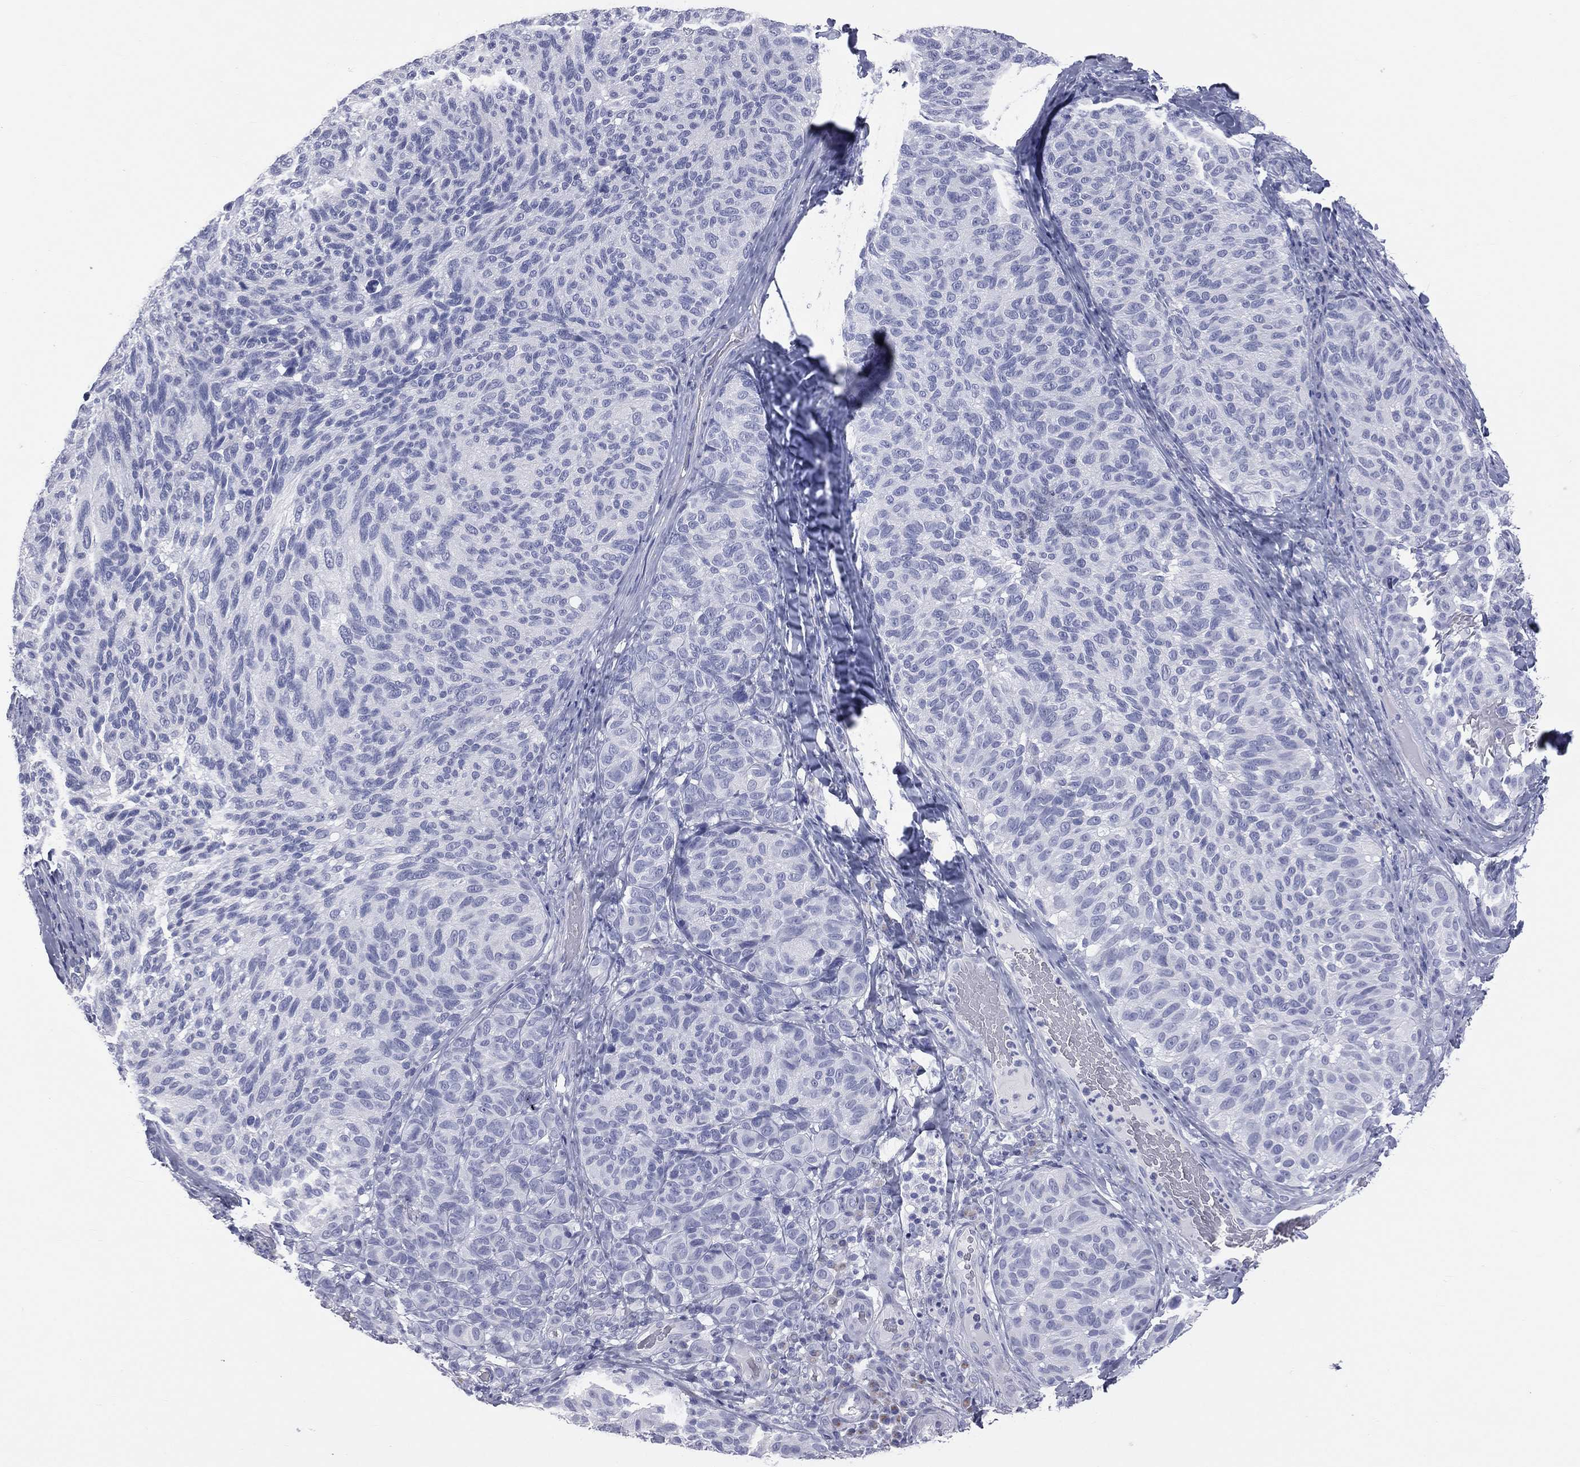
{"staining": {"intensity": "negative", "quantity": "none", "location": "none"}, "tissue": "melanoma", "cell_type": "Tumor cells", "image_type": "cancer", "snomed": [{"axis": "morphology", "description": "Malignant melanoma, NOS"}, {"axis": "topography", "description": "Skin"}], "caption": "Melanoma stained for a protein using immunohistochemistry (IHC) reveals no positivity tumor cells.", "gene": "MLN", "patient": {"sex": "female", "age": 73}}